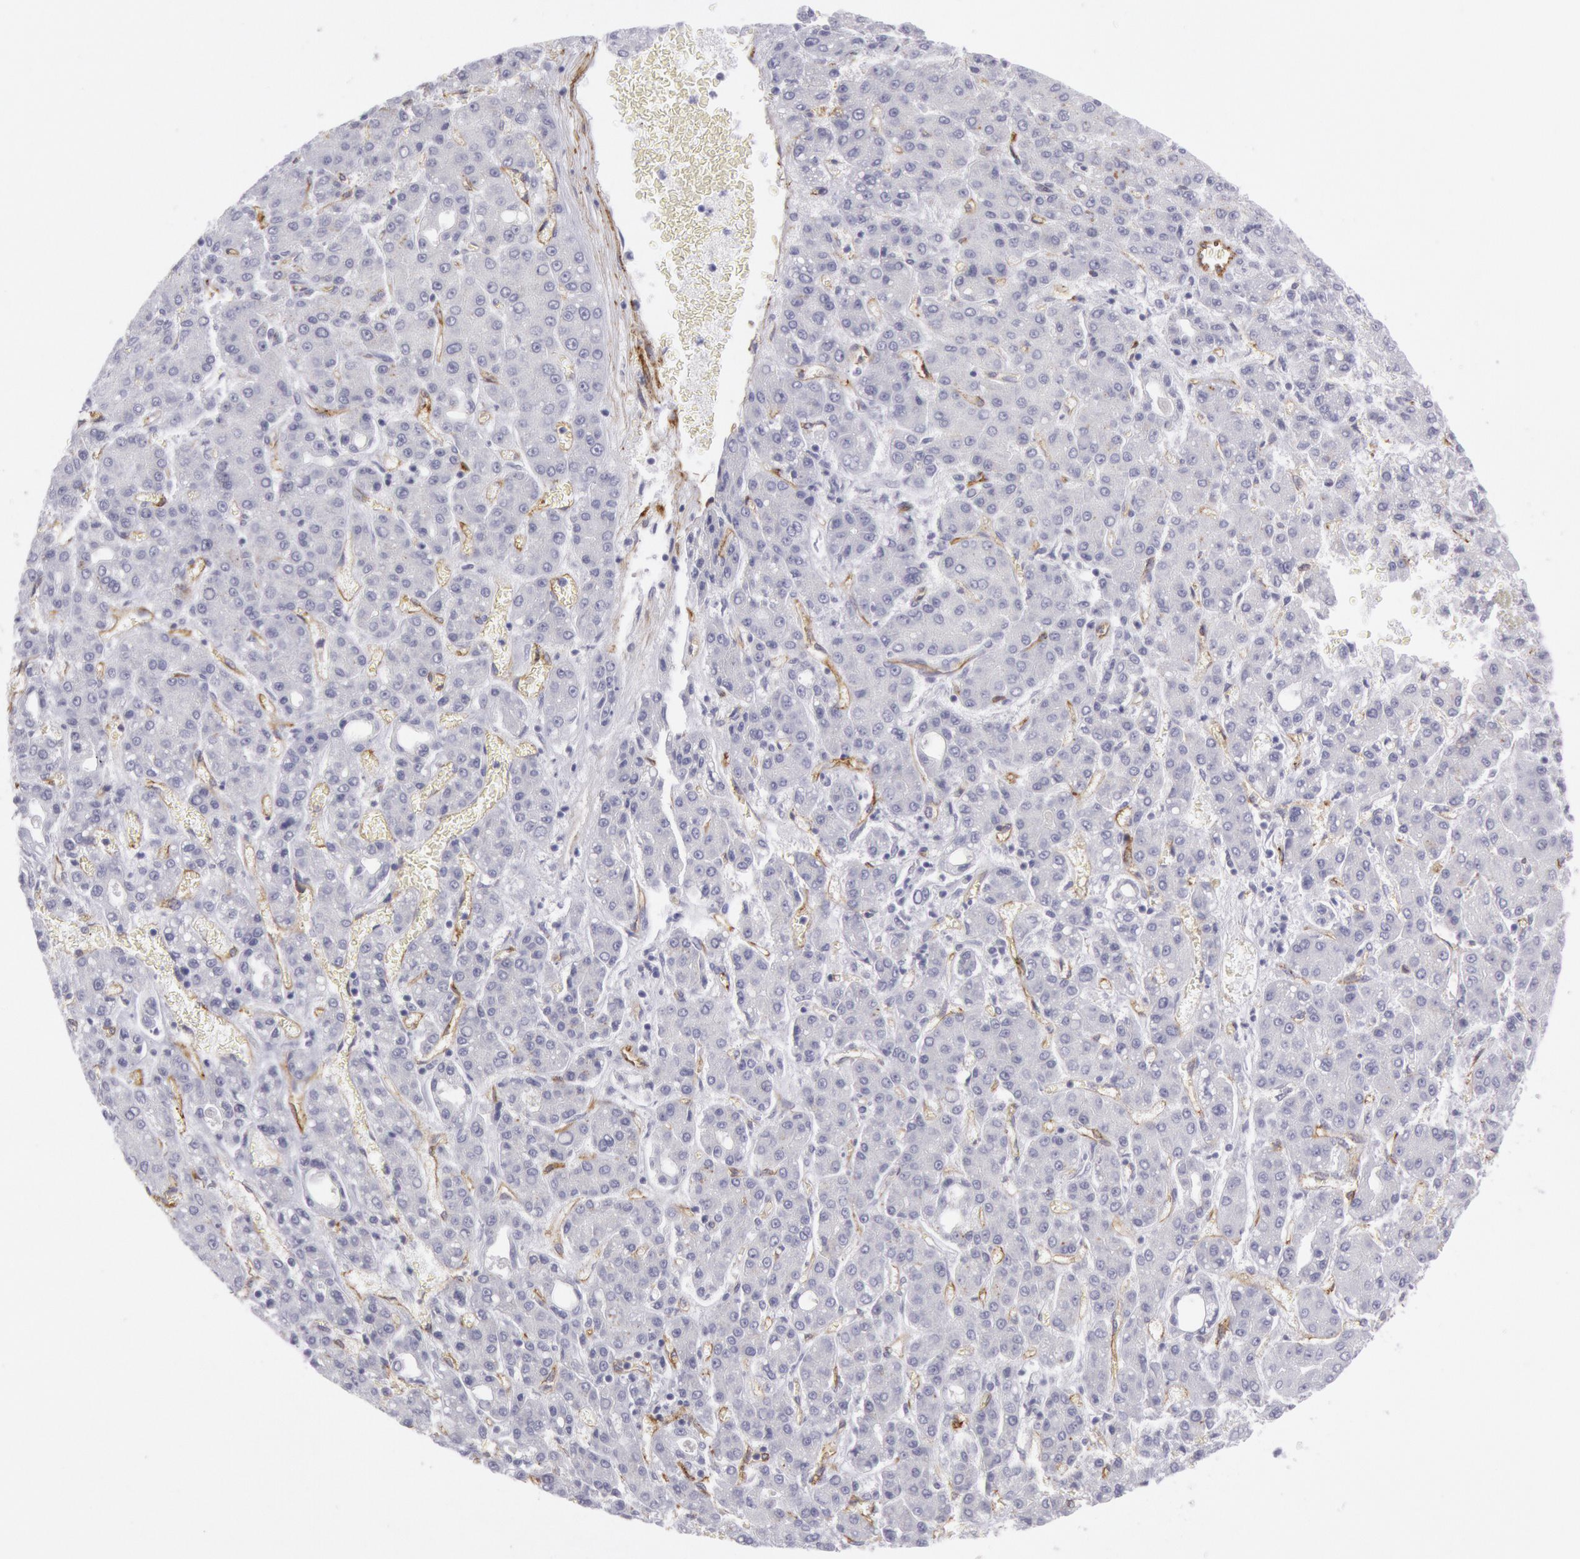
{"staining": {"intensity": "negative", "quantity": "none", "location": "none"}, "tissue": "liver cancer", "cell_type": "Tumor cells", "image_type": "cancer", "snomed": [{"axis": "morphology", "description": "Carcinoma, Hepatocellular, NOS"}, {"axis": "topography", "description": "Liver"}], "caption": "The micrograph displays no significant expression in tumor cells of hepatocellular carcinoma (liver).", "gene": "CDH13", "patient": {"sex": "male", "age": 69}}